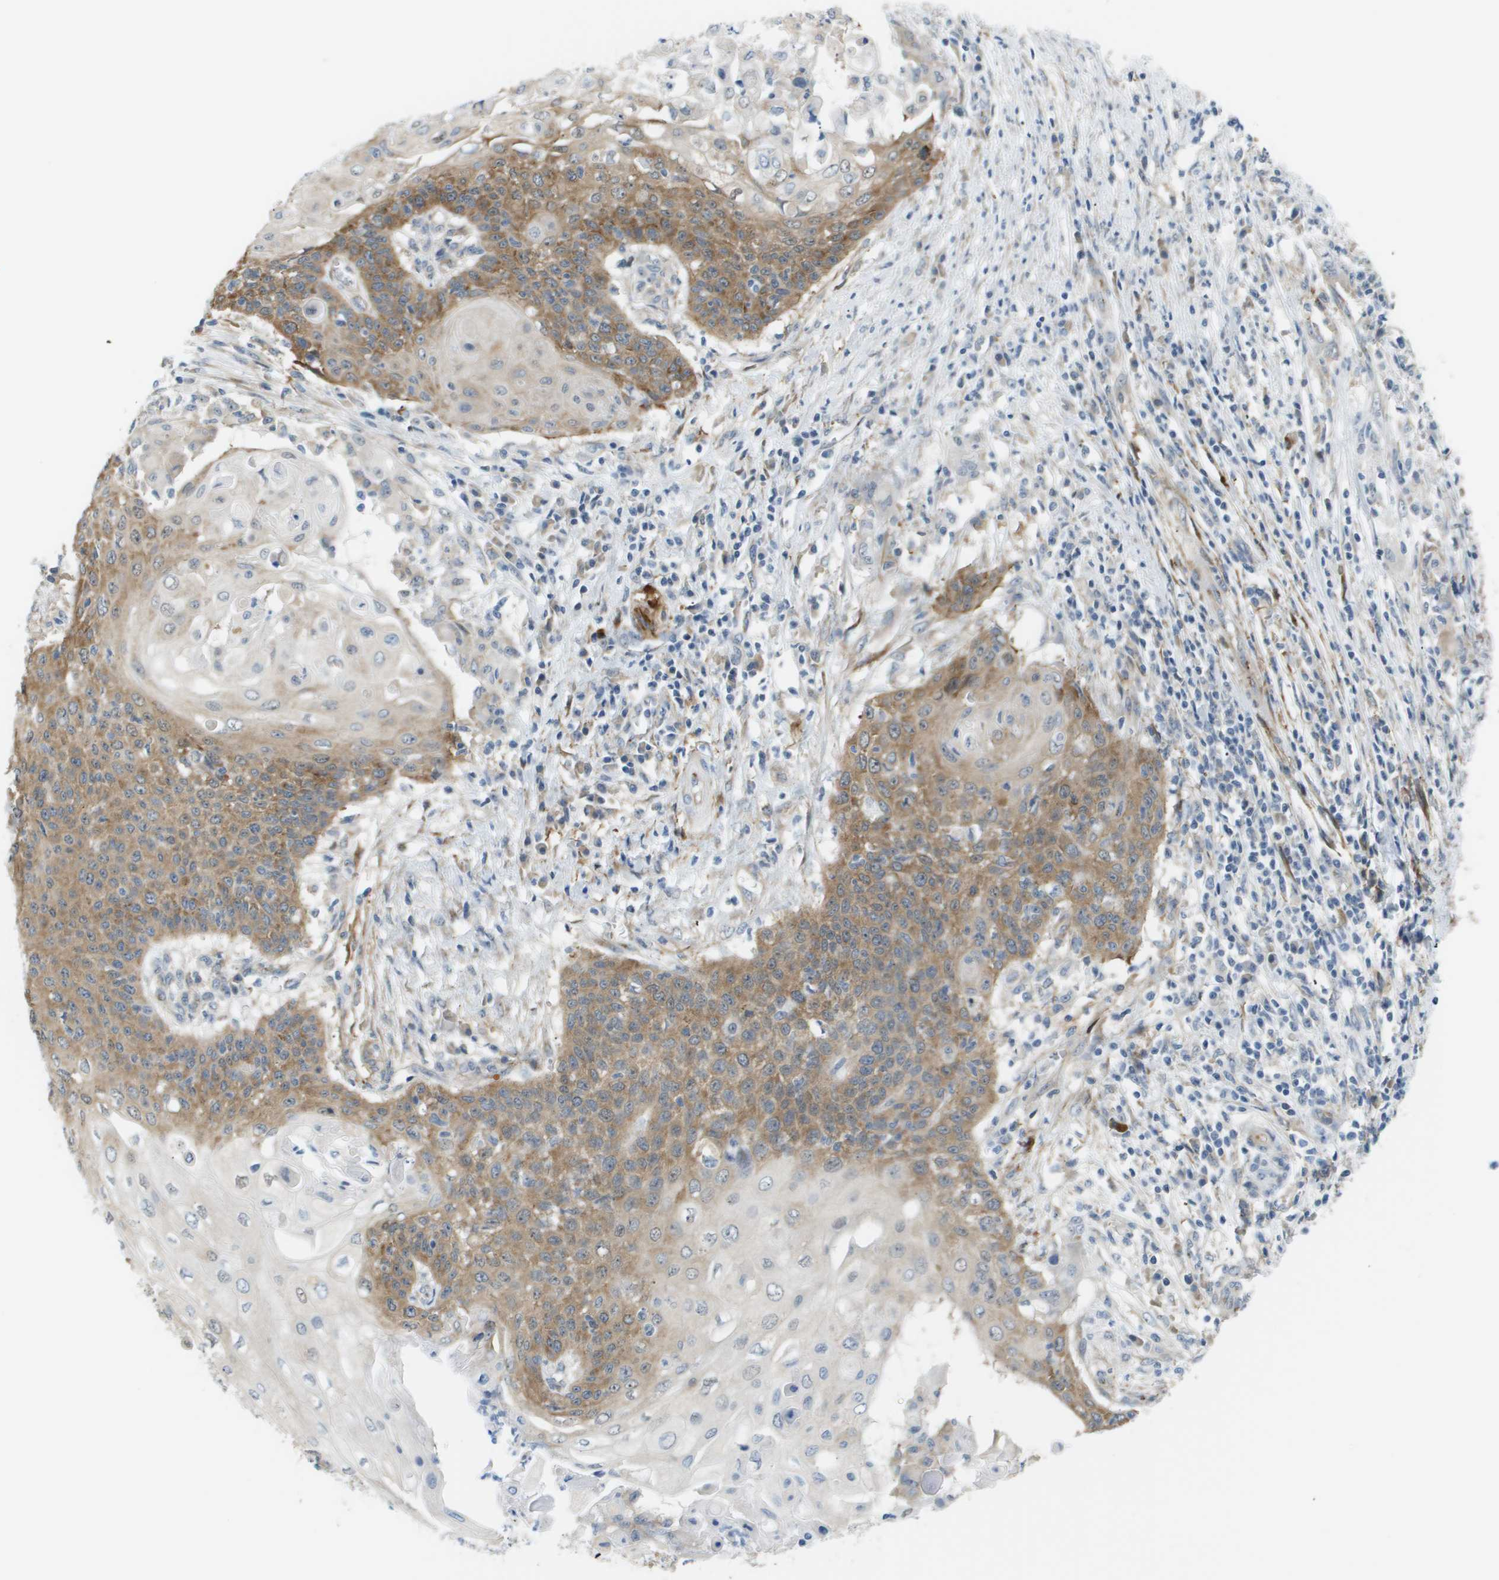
{"staining": {"intensity": "moderate", "quantity": ">75%", "location": "cytoplasmic/membranous"}, "tissue": "cervical cancer", "cell_type": "Tumor cells", "image_type": "cancer", "snomed": [{"axis": "morphology", "description": "Squamous cell carcinoma, NOS"}, {"axis": "topography", "description": "Cervix"}], "caption": "Cervical cancer stained for a protein exhibits moderate cytoplasmic/membranous positivity in tumor cells. (Stains: DAB in brown, nuclei in blue, Microscopy: brightfield microscopy at high magnification).", "gene": "OTUD5", "patient": {"sex": "female", "age": 39}}